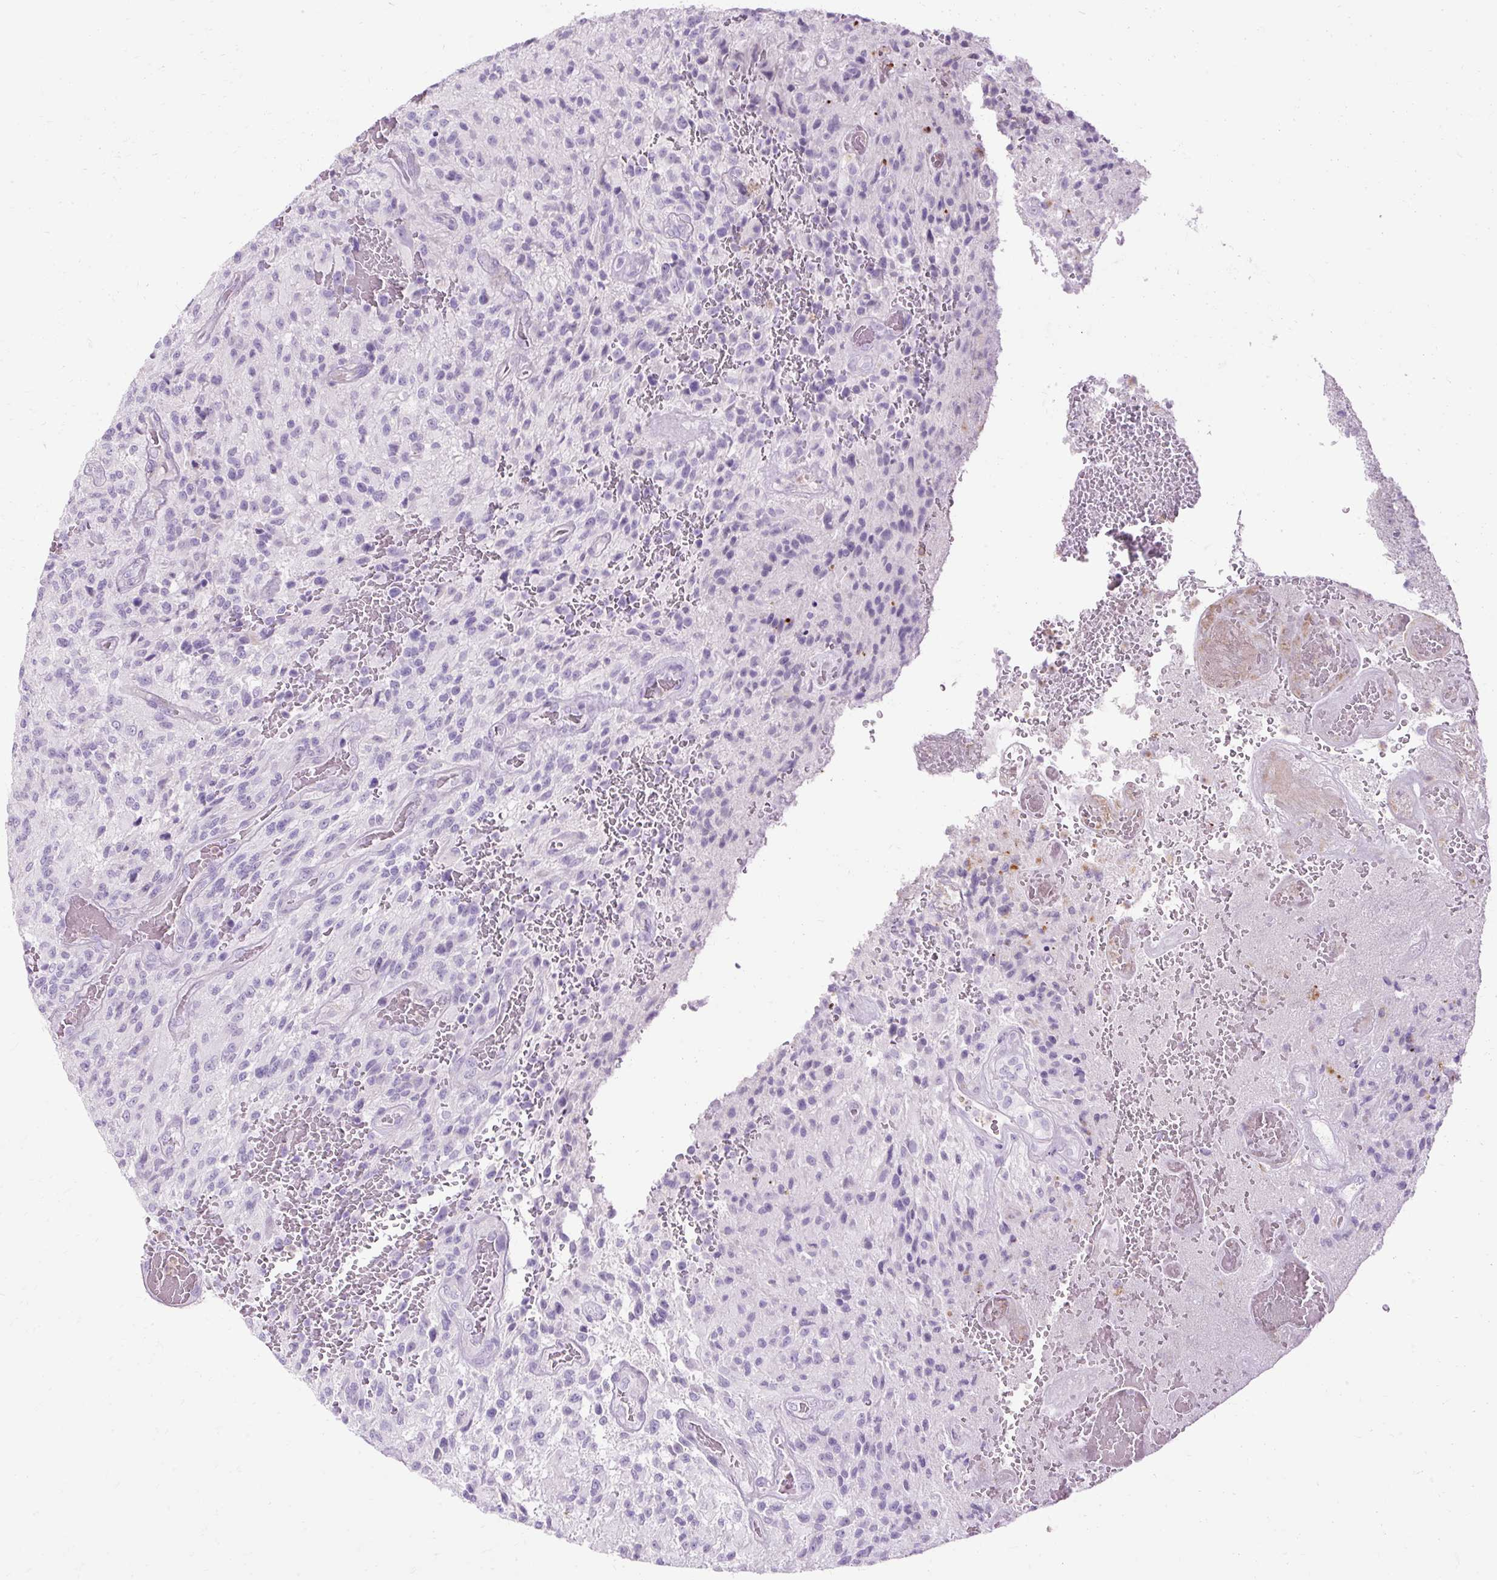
{"staining": {"intensity": "negative", "quantity": "none", "location": "none"}, "tissue": "glioma", "cell_type": "Tumor cells", "image_type": "cancer", "snomed": [{"axis": "morphology", "description": "Normal tissue, NOS"}, {"axis": "morphology", "description": "Glioma, malignant, High grade"}, {"axis": "topography", "description": "Cerebral cortex"}], "caption": "DAB (3,3'-diaminobenzidine) immunohistochemical staining of malignant glioma (high-grade) demonstrates no significant positivity in tumor cells.", "gene": "HSD11B1", "patient": {"sex": "male", "age": 56}}